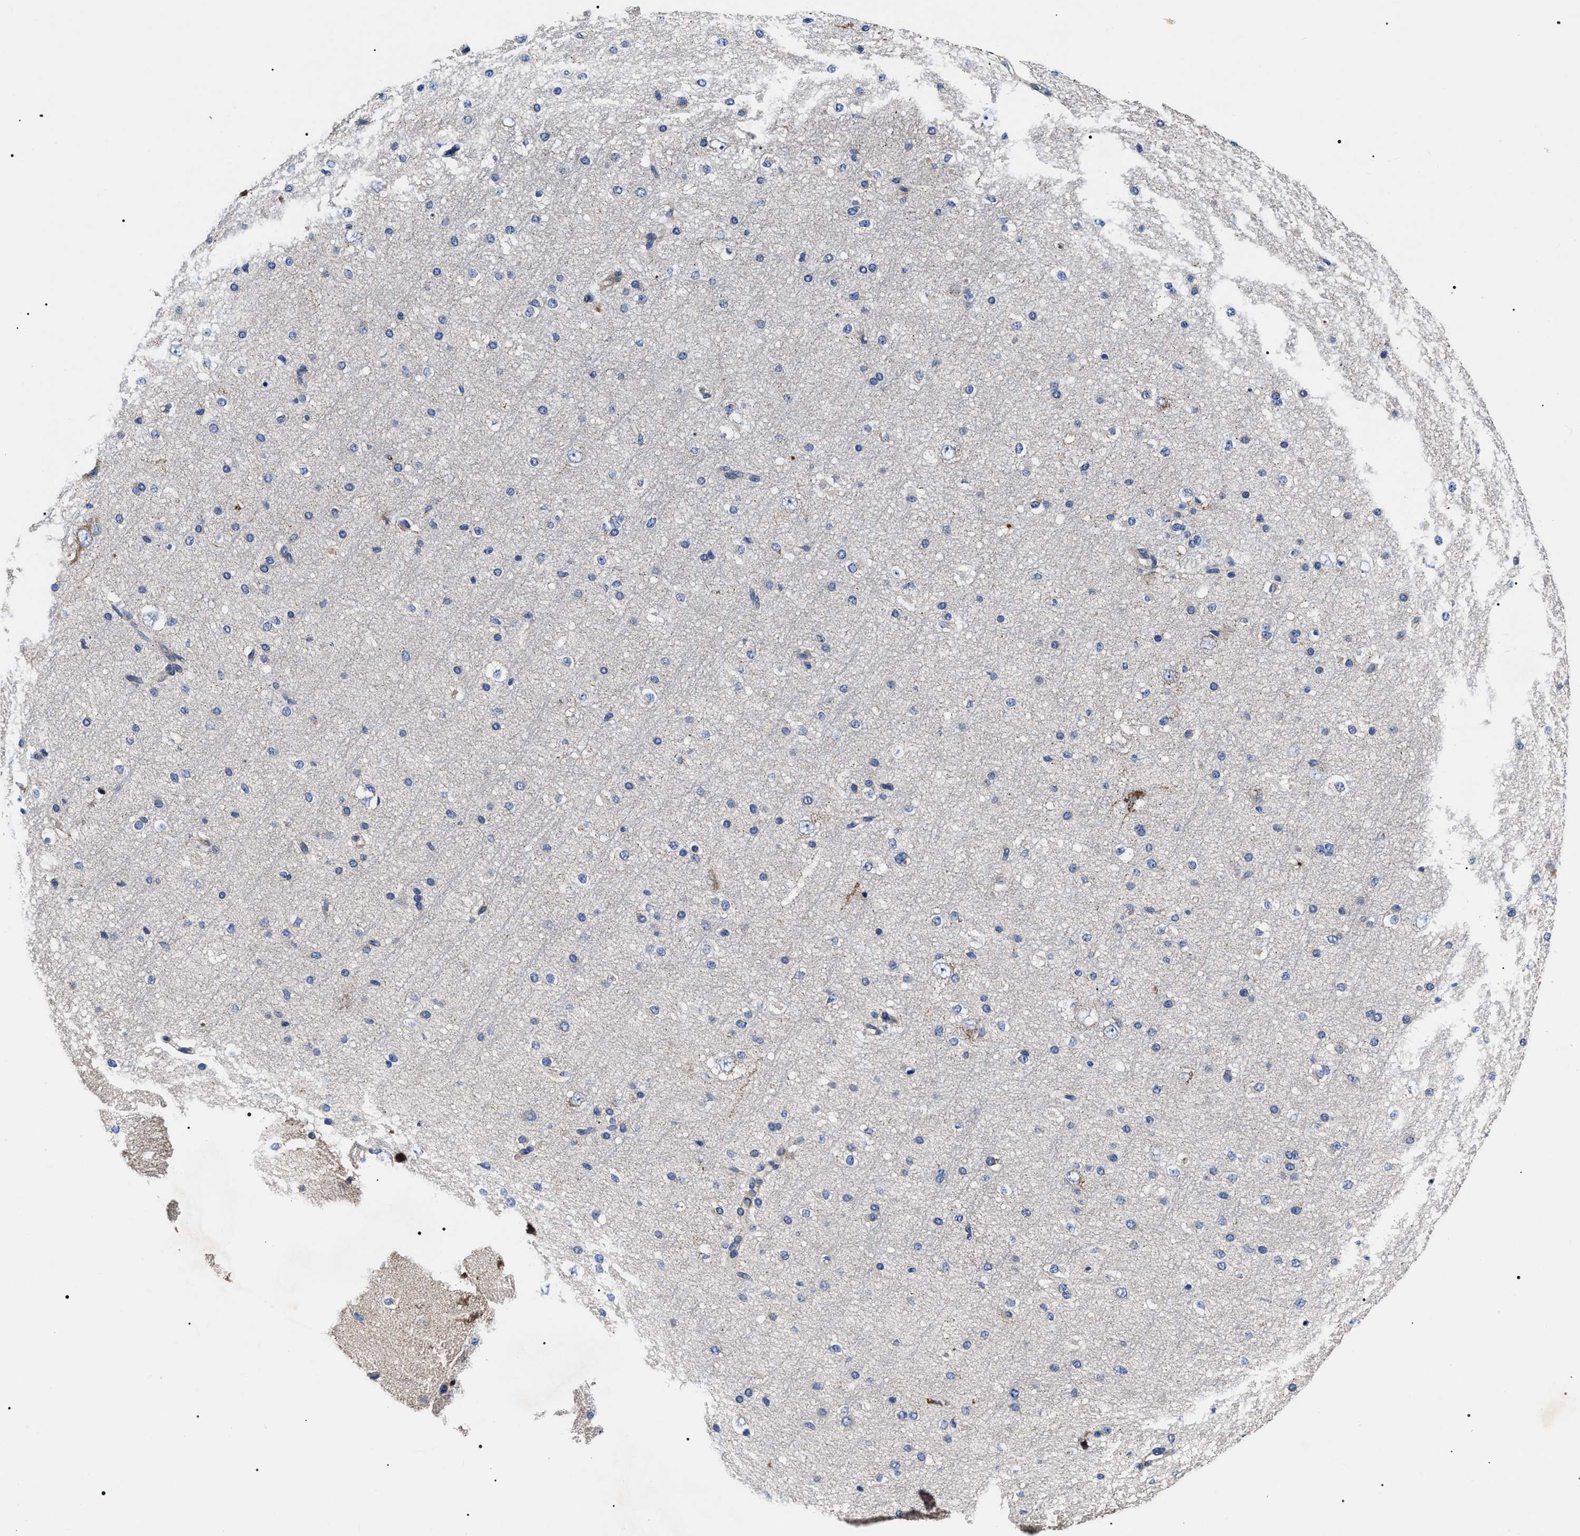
{"staining": {"intensity": "weak", "quantity": ">75%", "location": "cytoplasmic/membranous"}, "tissue": "cerebral cortex", "cell_type": "Endothelial cells", "image_type": "normal", "snomed": [{"axis": "morphology", "description": "Normal tissue, NOS"}, {"axis": "morphology", "description": "Developmental malformation"}, {"axis": "topography", "description": "Cerebral cortex"}], "caption": "Protein staining of benign cerebral cortex demonstrates weak cytoplasmic/membranous expression in about >75% of endothelial cells.", "gene": "MACC1", "patient": {"sex": "female", "age": 30}}